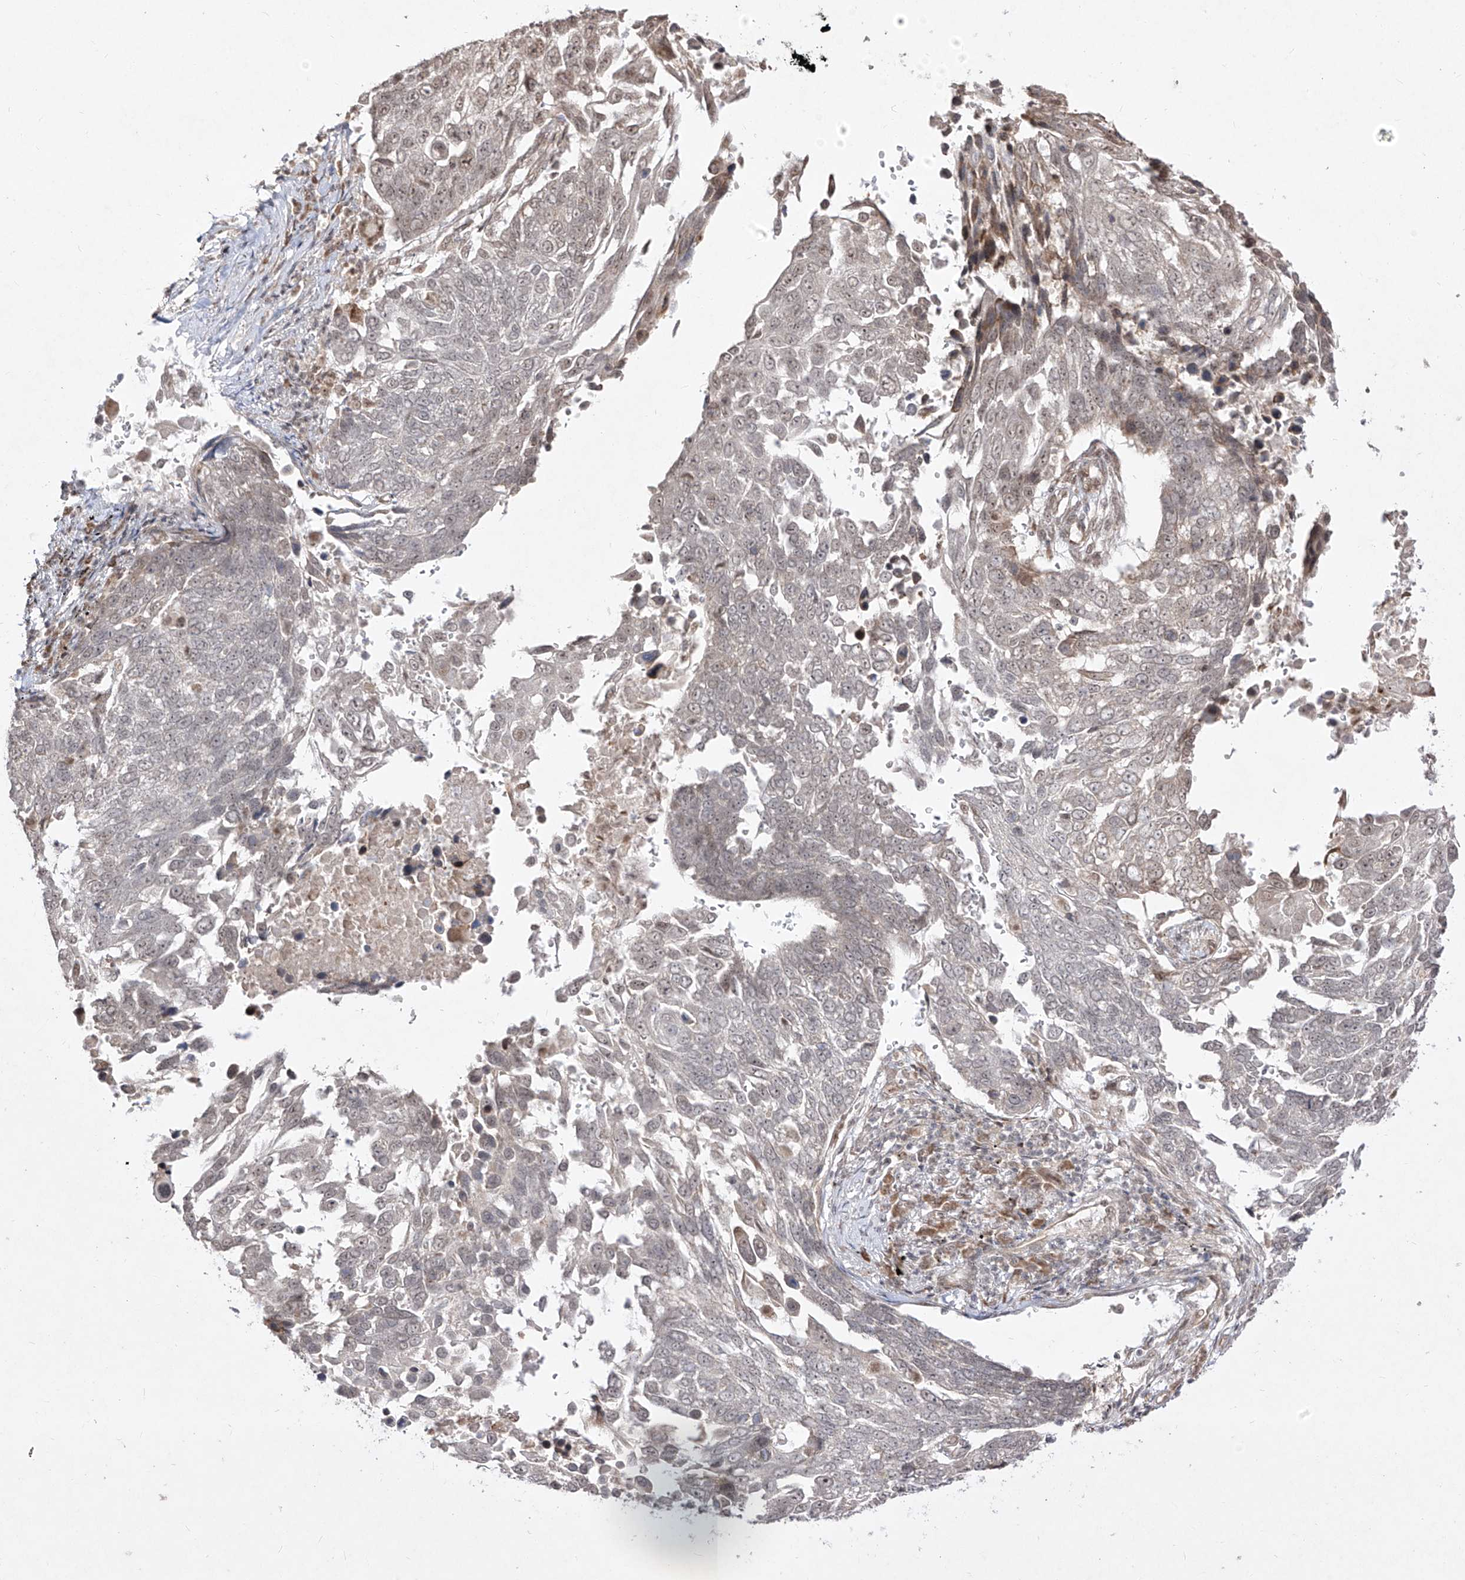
{"staining": {"intensity": "weak", "quantity": "<25%", "location": "nuclear"}, "tissue": "lung cancer", "cell_type": "Tumor cells", "image_type": "cancer", "snomed": [{"axis": "morphology", "description": "Squamous cell carcinoma, NOS"}, {"axis": "topography", "description": "Lung"}], "caption": "IHC of squamous cell carcinoma (lung) shows no positivity in tumor cells.", "gene": "SNRNP27", "patient": {"sex": "male", "age": 66}}